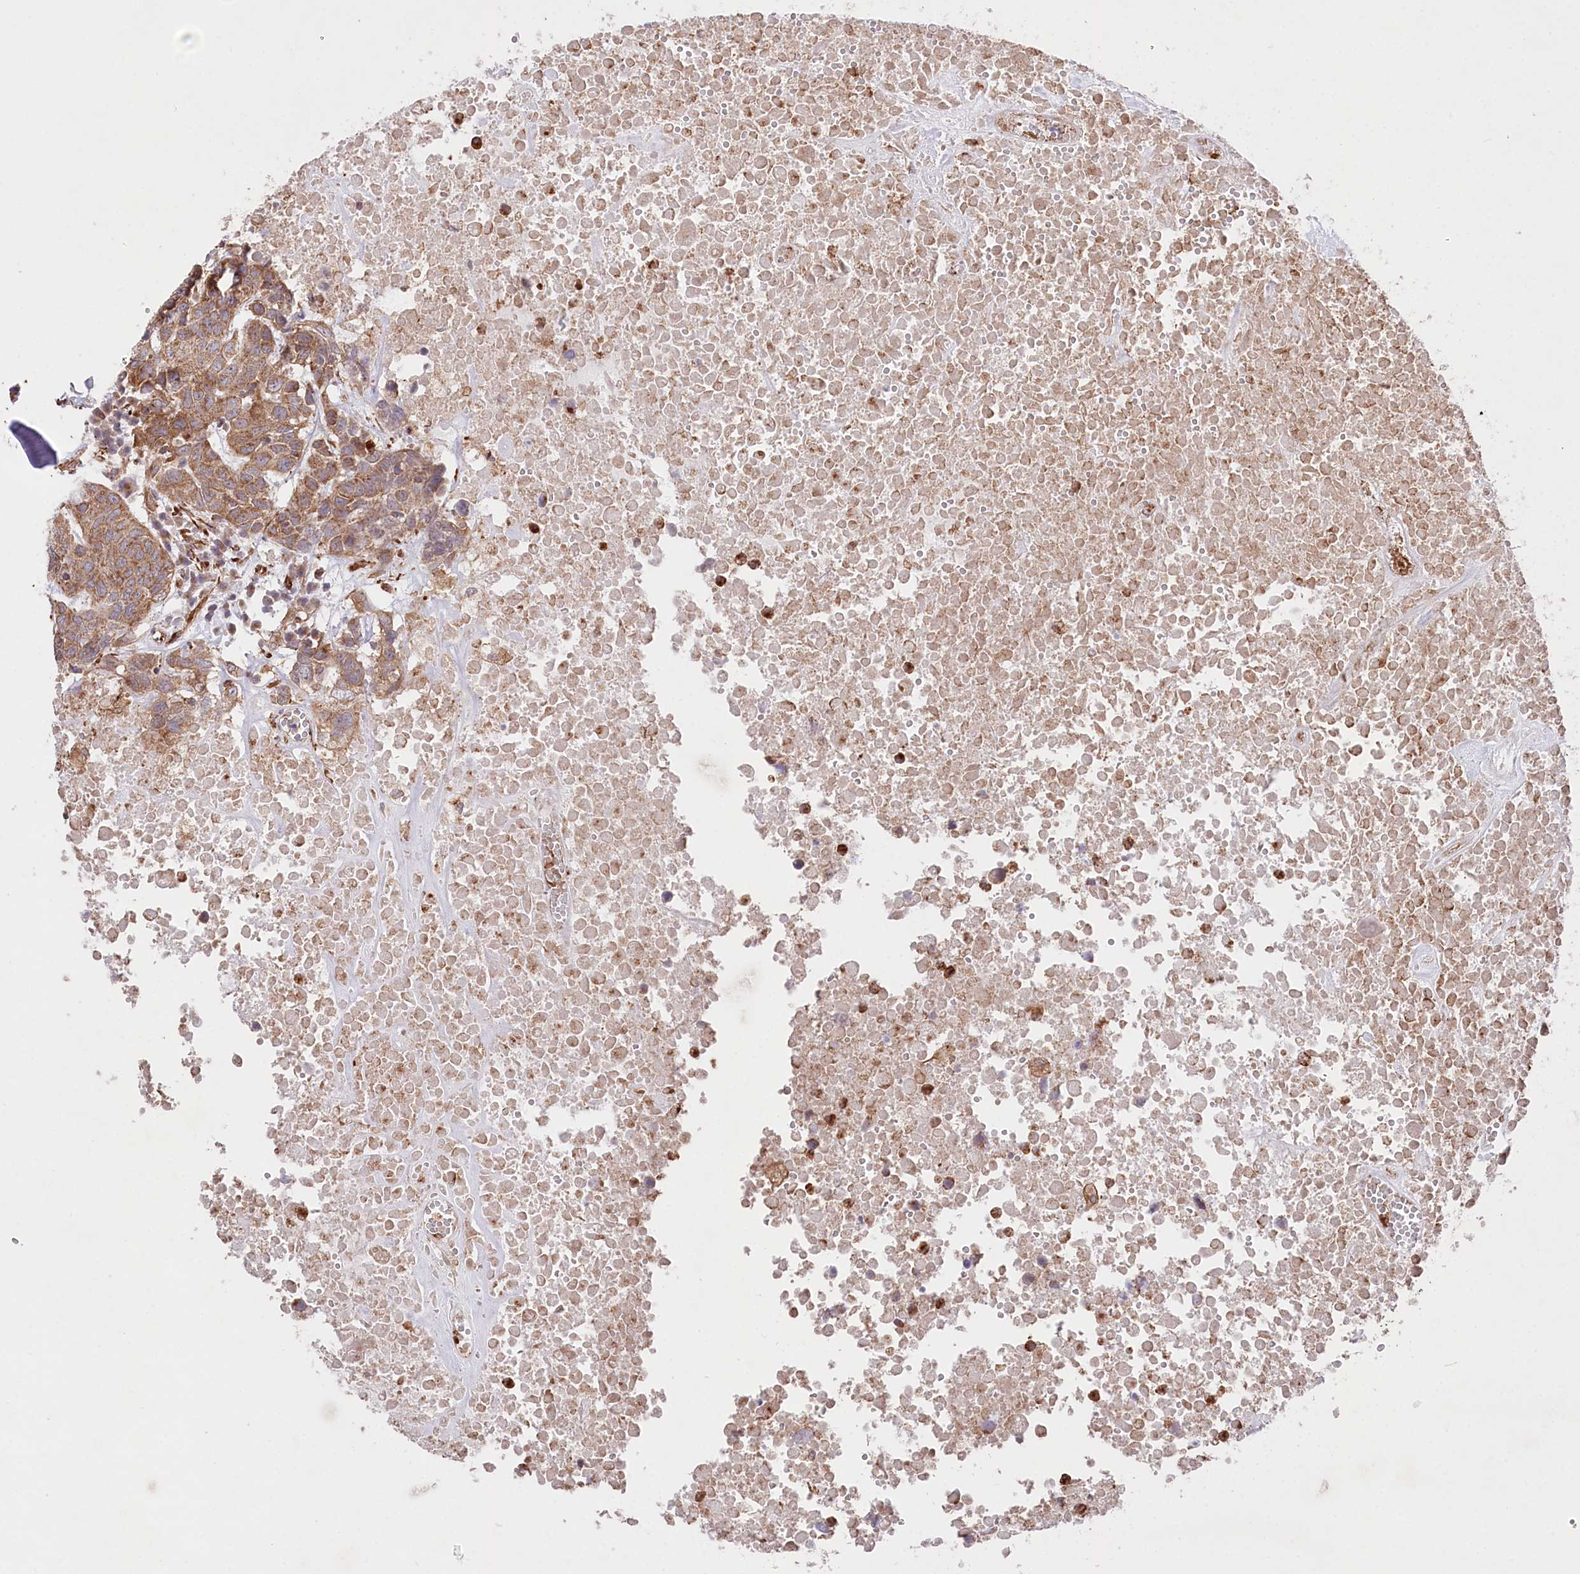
{"staining": {"intensity": "moderate", "quantity": ">75%", "location": "cytoplasmic/membranous"}, "tissue": "head and neck cancer", "cell_type": "Tumor cells", "image_type": "cancer", "snomed": [{"axis": "morphology", "description": "Squamous cell carcinoma, NOS"}, {"axis": "topography", "description": "Head-Neck"}], "caption": "Brown immunohistochemical staining in human head and neck squamous cell carcinoma reveals moderate cytoplasmic/membranous staining in approximately >75% of tumor cells.", "gene": "MTPAP", "patient": {"sex": "male", "age": 66}}